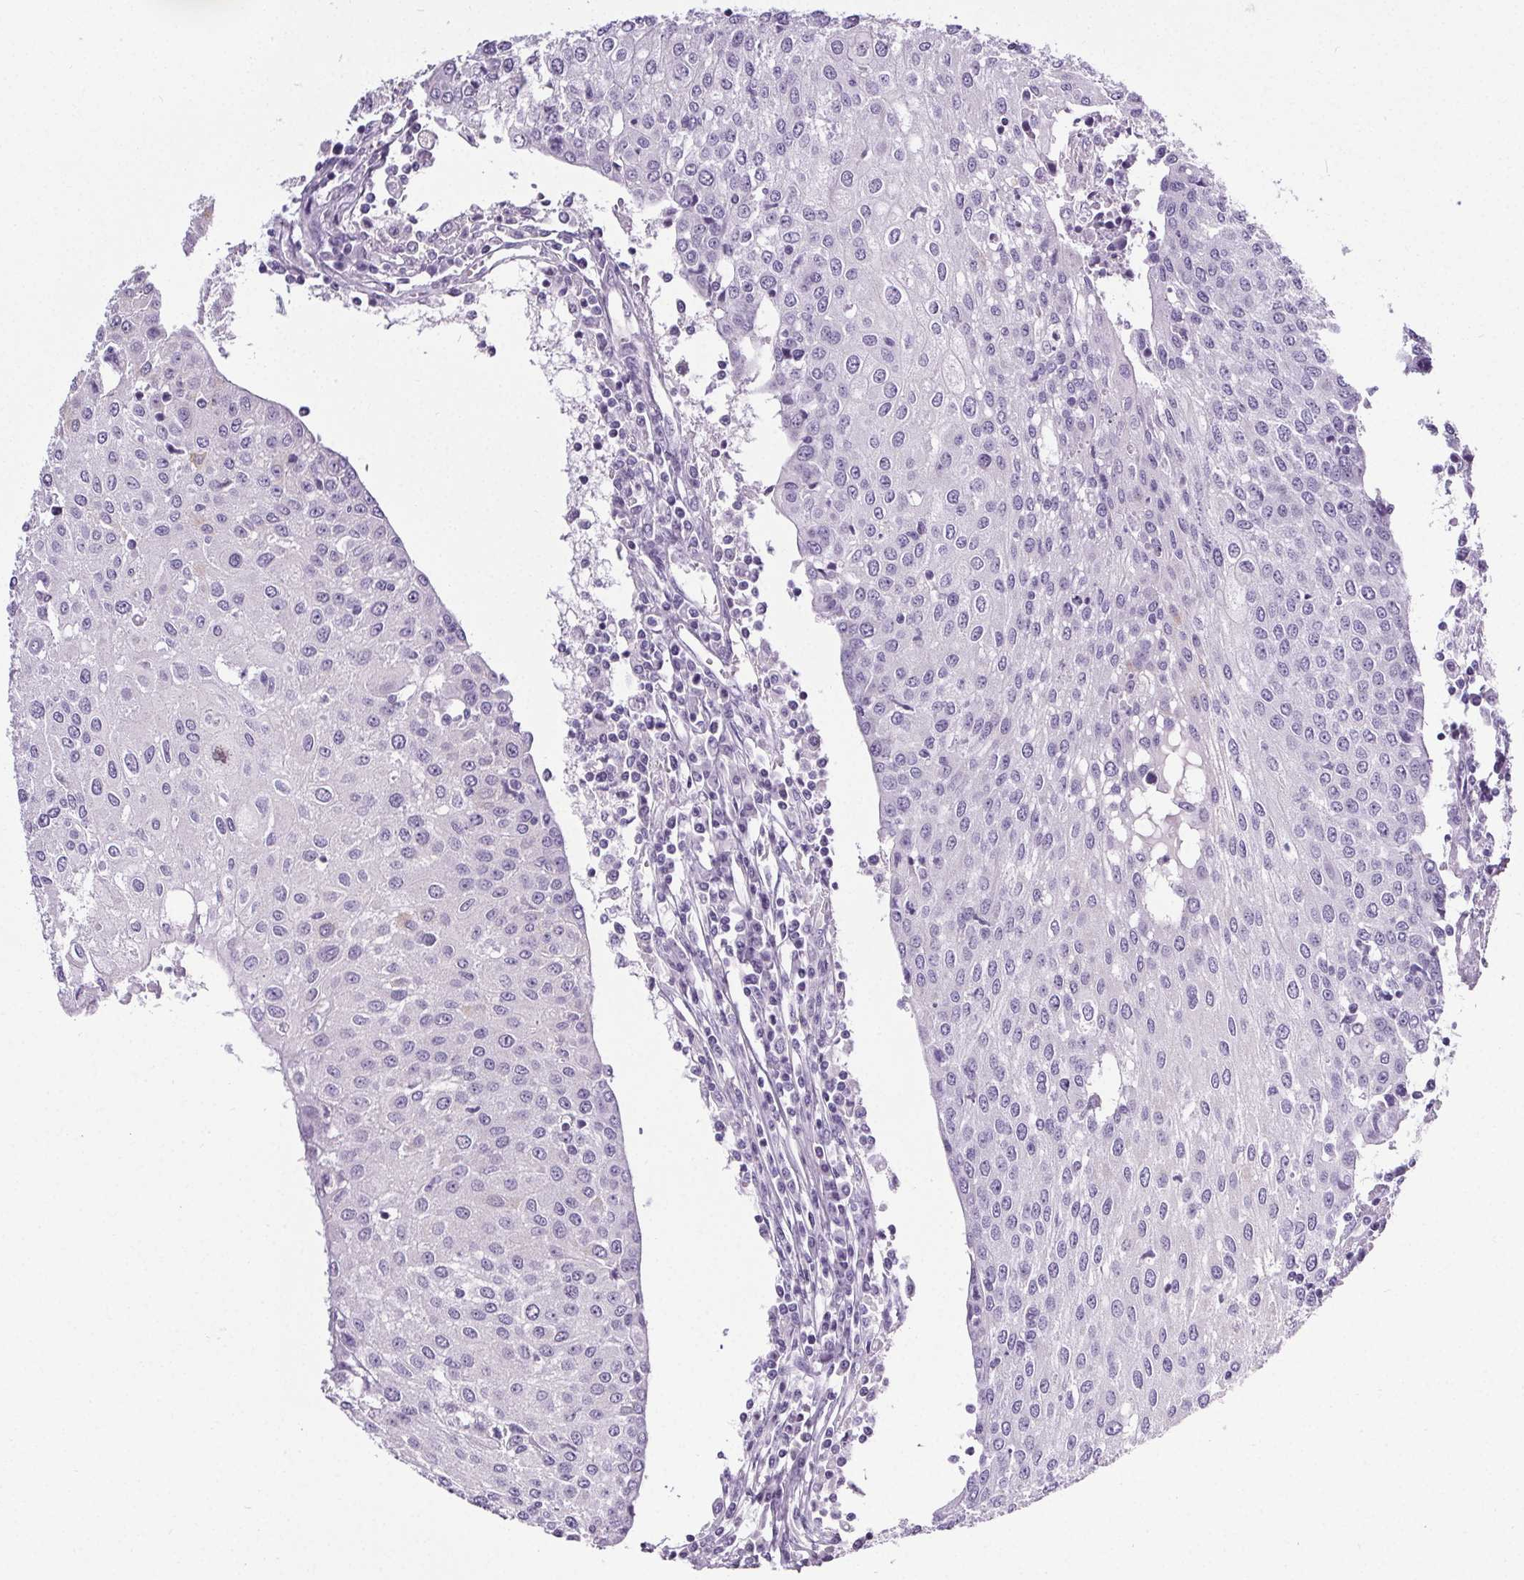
{"staining": {"intensity": "negative", "quantity": "none", "location": "none"}, "tissue": "urothelial cancer", "cell_type": "Tumor cells", "image_type": "cancer", "snomed": [{"axis": "morphology", "description": "Urothelial carcinoma, High grade"}, {"axis": "topography", "description": "Urinary bladder"}], "caption": "High magnification brightfield microscopy of urothelial cancer stained with DAB (brown) and counterstained with hematoxylin (blue): tumor cells show no significant expression.", "gene": "ELAVL2", "patient": {"sex": "female", "age": 85}}